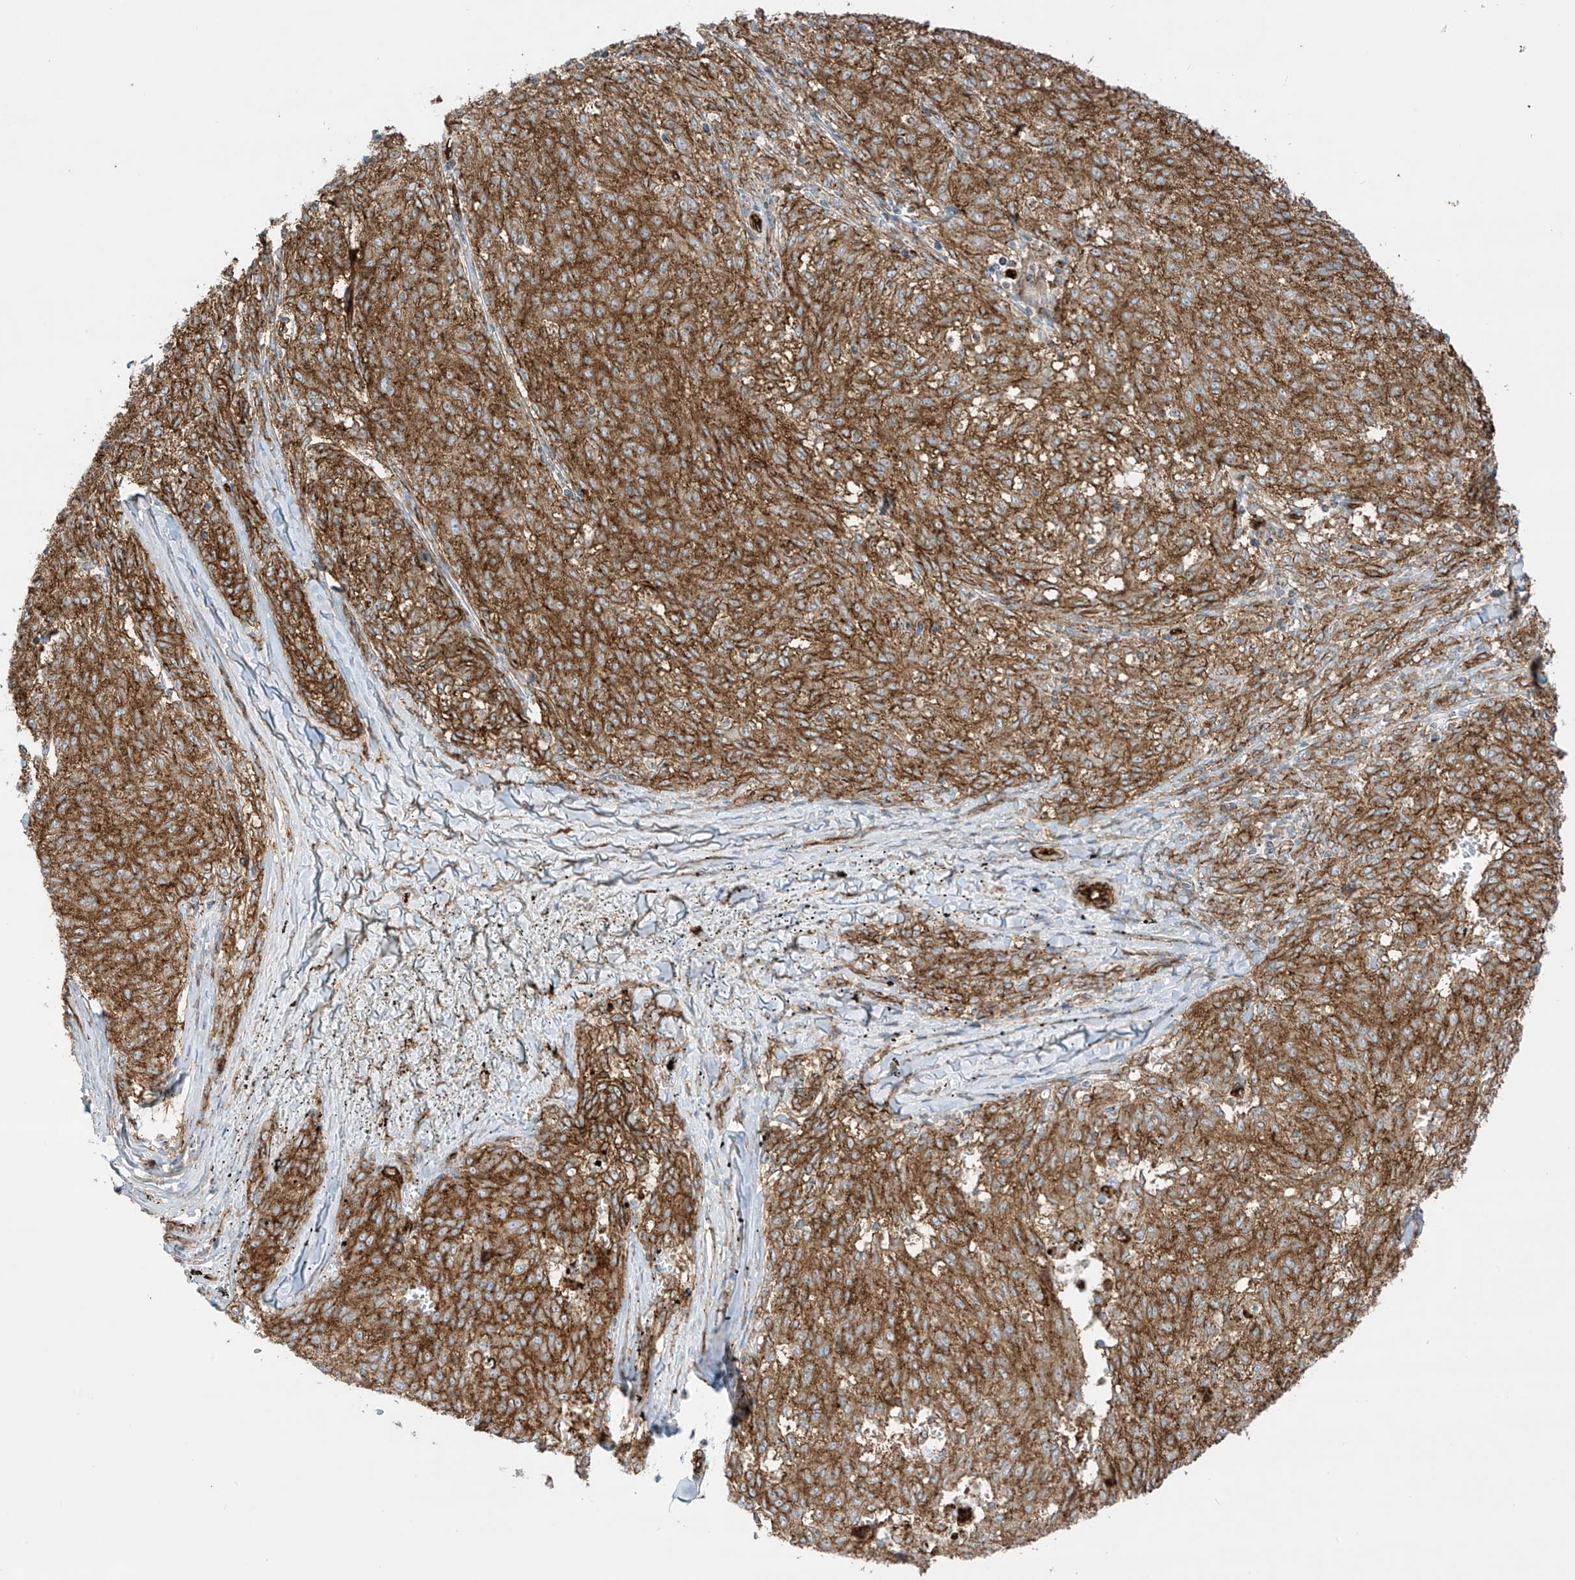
{"staining": {"intensity": "moderate", "quantity": ">75%", "location": "cytoplasmic/membranous"}, "tissue": "melanoma", "cell_type": "Tumor cells", "image_type": "cancer", "snomed": [{"axis": "morphology", "description": "Malignant melanoma, NOS"}, {"axis": "topography", "description": "Skin"}], "caption": "IHC of human malignant melanoma demonstrates medium levels of moderate cytoplasmic/membranous positivity in approximately >75% of tumor cells.", "gene": "ABCB7", "patient": {"sex": "female", "age": 72}}